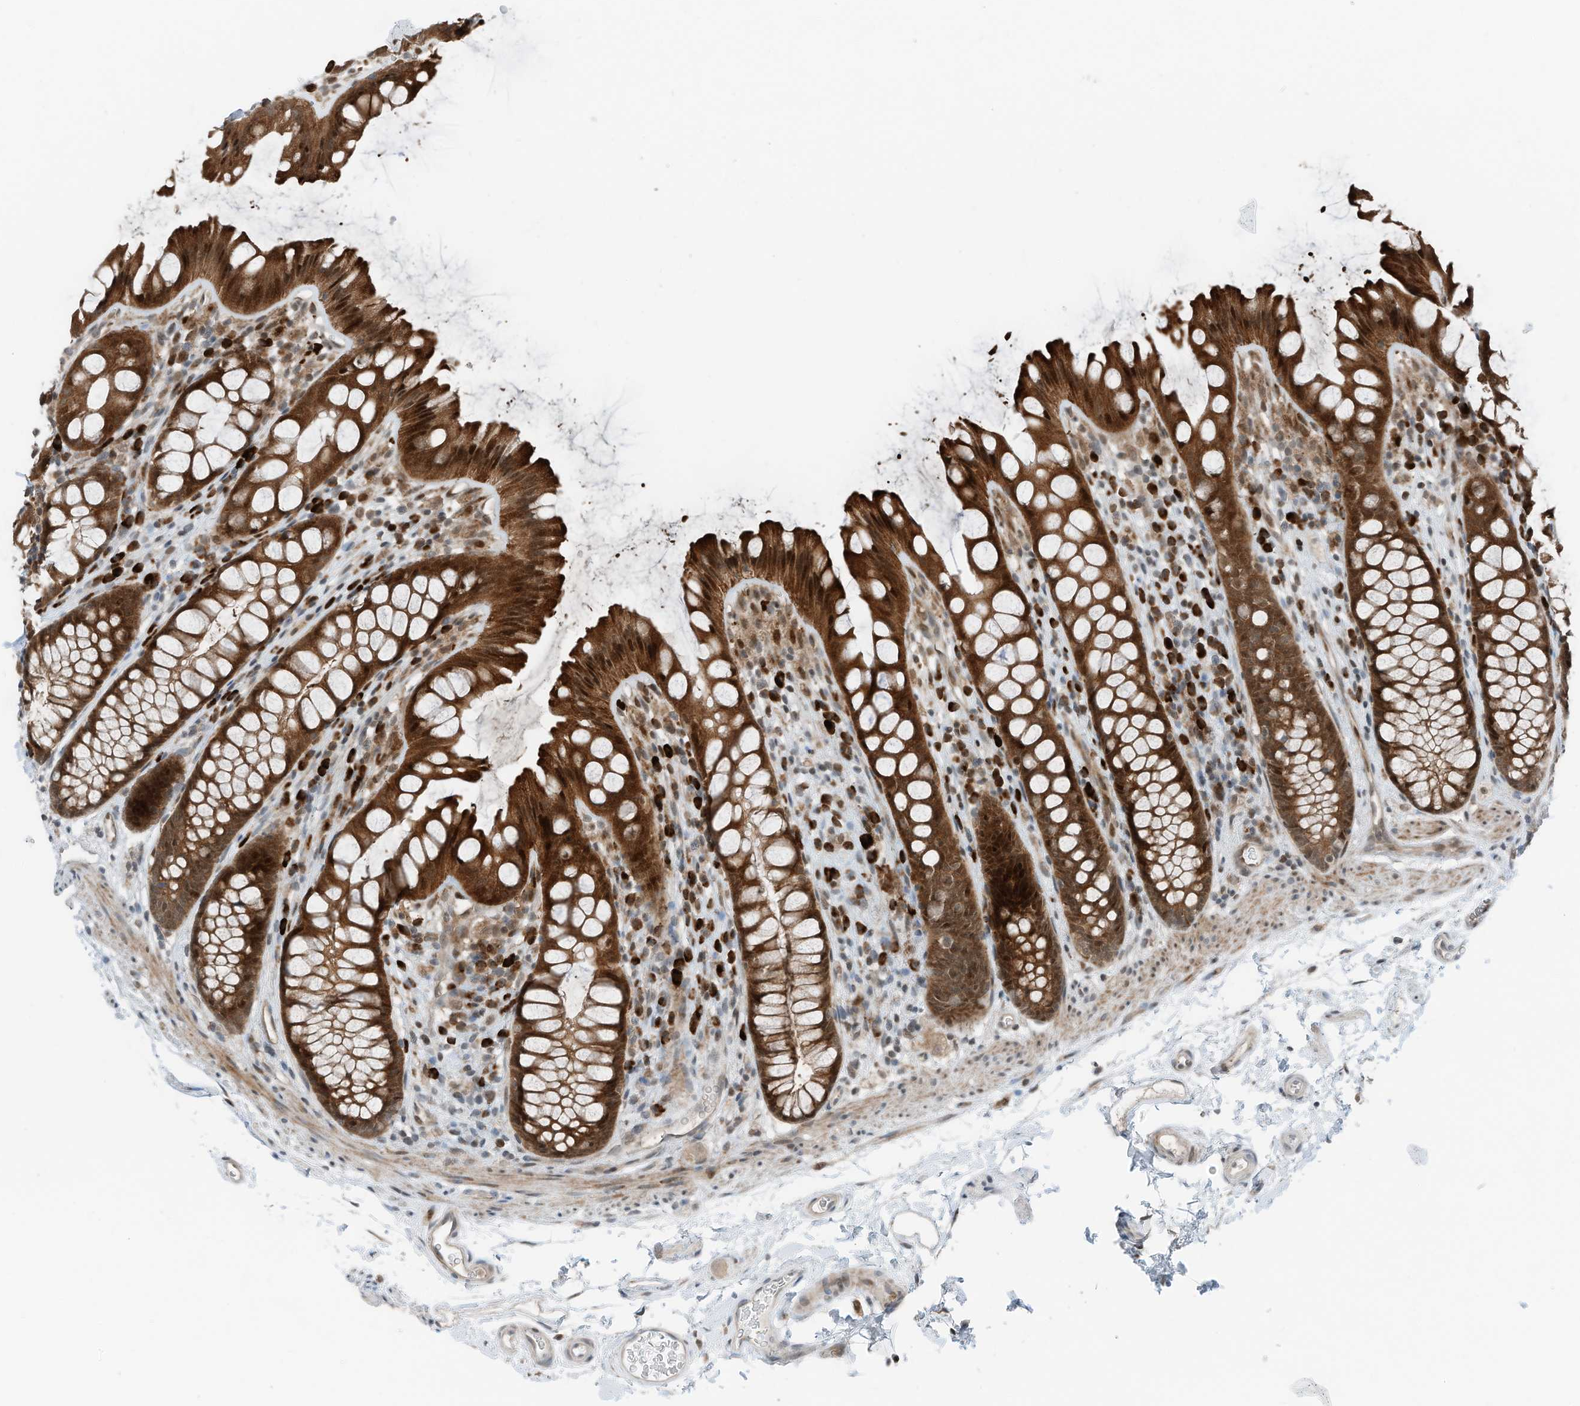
{"staining": {"intensity": "strong", "quantity": ">75%", "location": "cytoplasmic/membranous,nuclear"}, "tissue": "rectum", "cell_type": "Glandular cells", "image_type": "normal", "snomed": [{"axis": "morphology", "description": "Normal tissue, NOS"}, {"axis": "topography", "description": "Rectum"}], "caption": "Immunohistochemistry (IHC) photomicrograph of unremarkable rectum stained for a protein (brown), which reveals high levels of strong cytoplasmic/membranous,nuclear expression in about >75% of glandular cells.", "gene": "RMND1", "patient": {"sex": "female", "age": 65}}